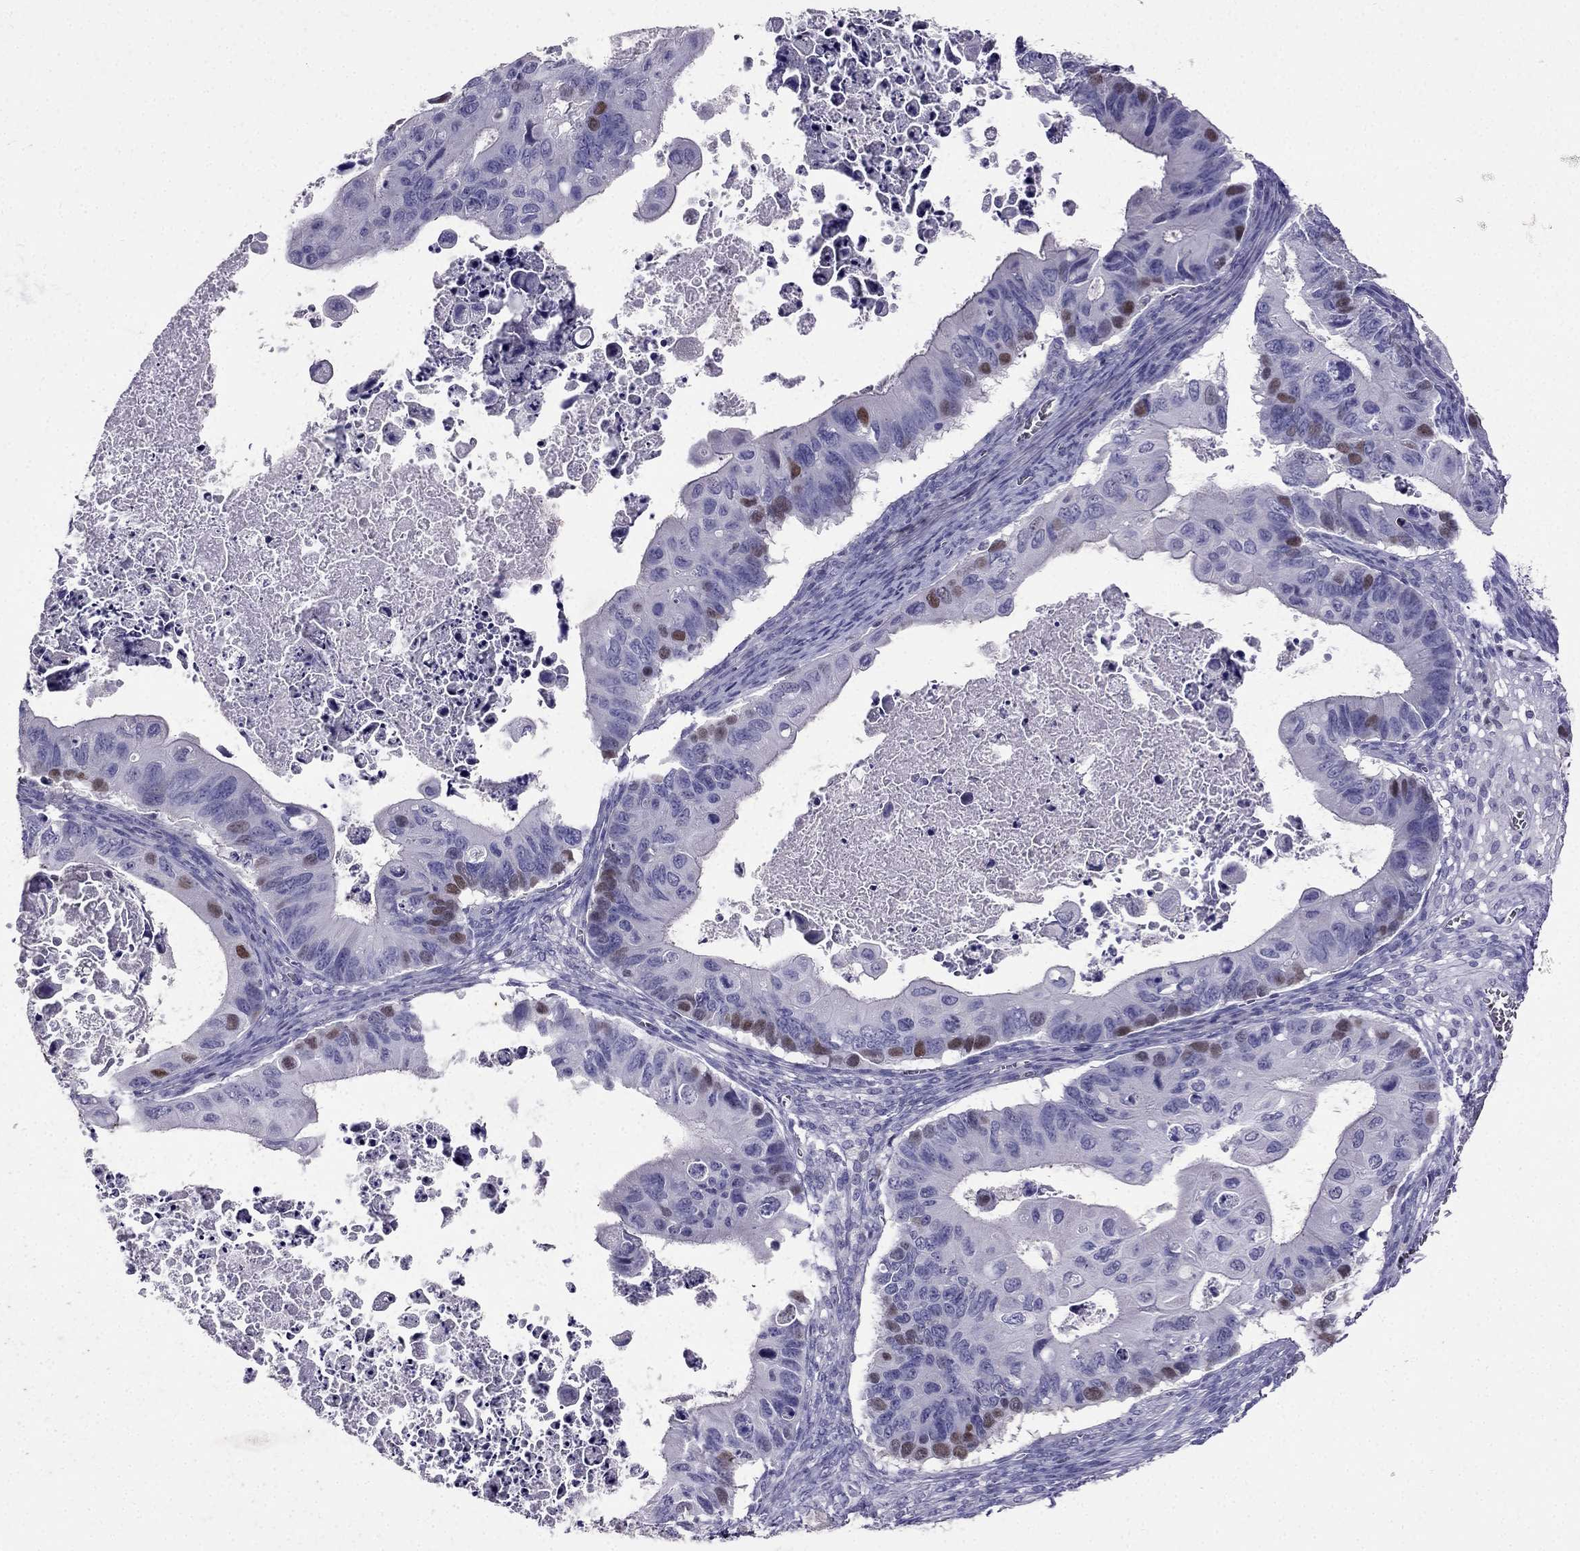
{"staining": {"intensity": "strong", "quantity": "<25%", "location": "nuclear"}, "tissue": "ovarian cancer", "cell_type": "Tumor cells", "image_type": "cancer", "snomed": [{"axis": "morphology", "description": "Cystadenocarcinoma, mucinous, NOS"}, {"axis": "topography", "description": "Ovary"}], "caption": "IHC staining of ovarian mucinous cystadenocarcinoma, which reveals medium levels of strong nuclear positivity in about <25% of tumor cells indicating strong nuclear protein positivity. The staining was performed using DAB (brown) for protein detection and nuclei were counterstained in hematoxylin (blue).", "gene": "ARID3A", "patient": {"sex": "female", "age": 64}}